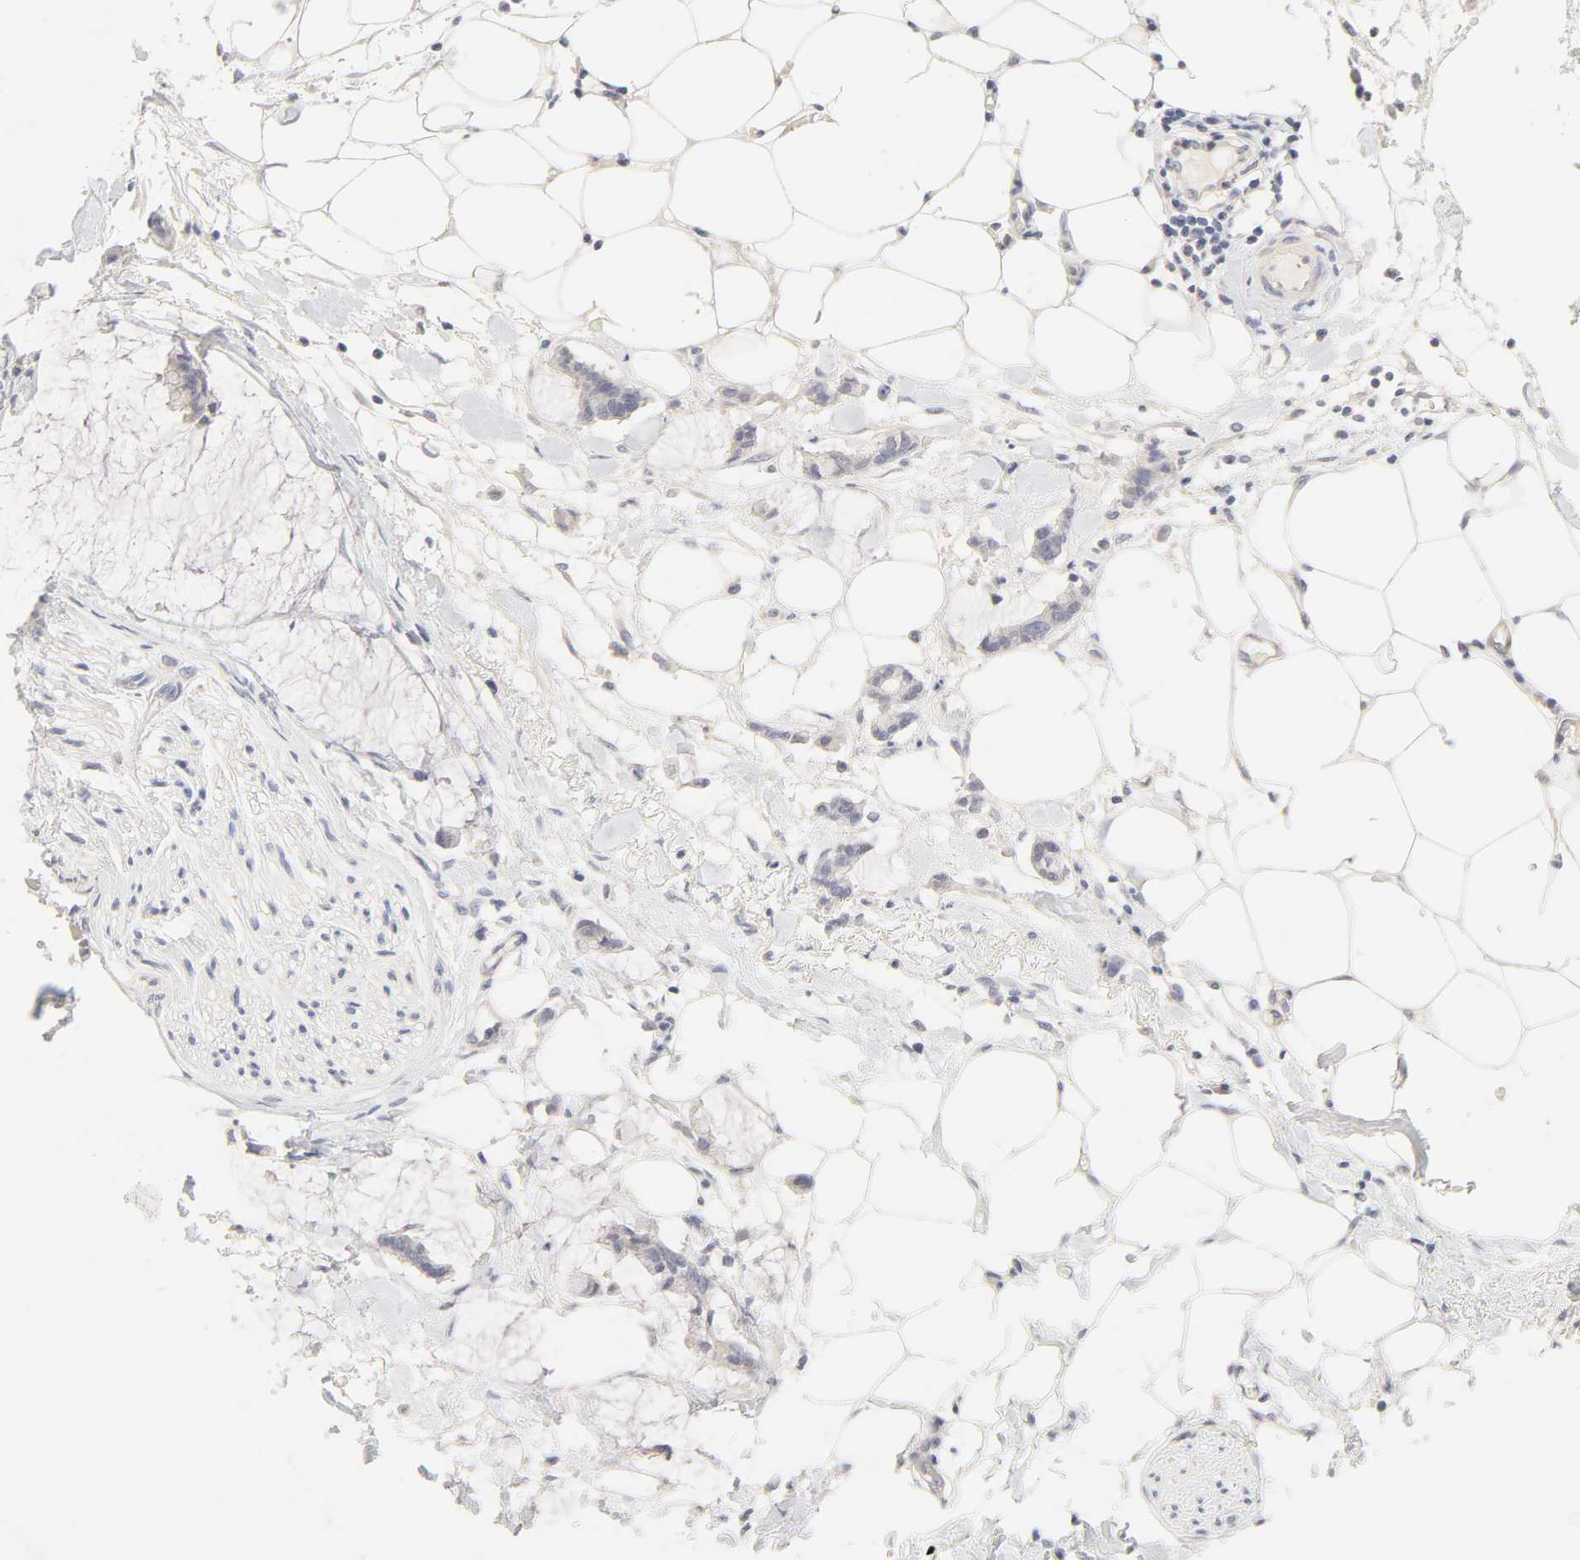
{"staining": {"intensity": "negative", "quantity": "none", "location": "none"}, "tissue": "adipose tissue", "cell_type": "Adipocytes", "image_type": "normal", "snomed": [{"axis": "morphology", "description": "Normal tissue, NOS"}, {"axis": "morphology", "description": "Adenocarcinoma, NOS"}, {"axis": "topography", "description": "Colon"}, {"axis": "topography", "description": "Peripheral nerve tissue"}], "caption": "Adipocytes are negative for brown protein staining in unremarkable adipose tissue. (DAB (3,3'-diaminobenzidine) immunohistochemistry, high magnification).", "gene": "CYP4B1", "patient": {"sex": "male", "age": 14}}